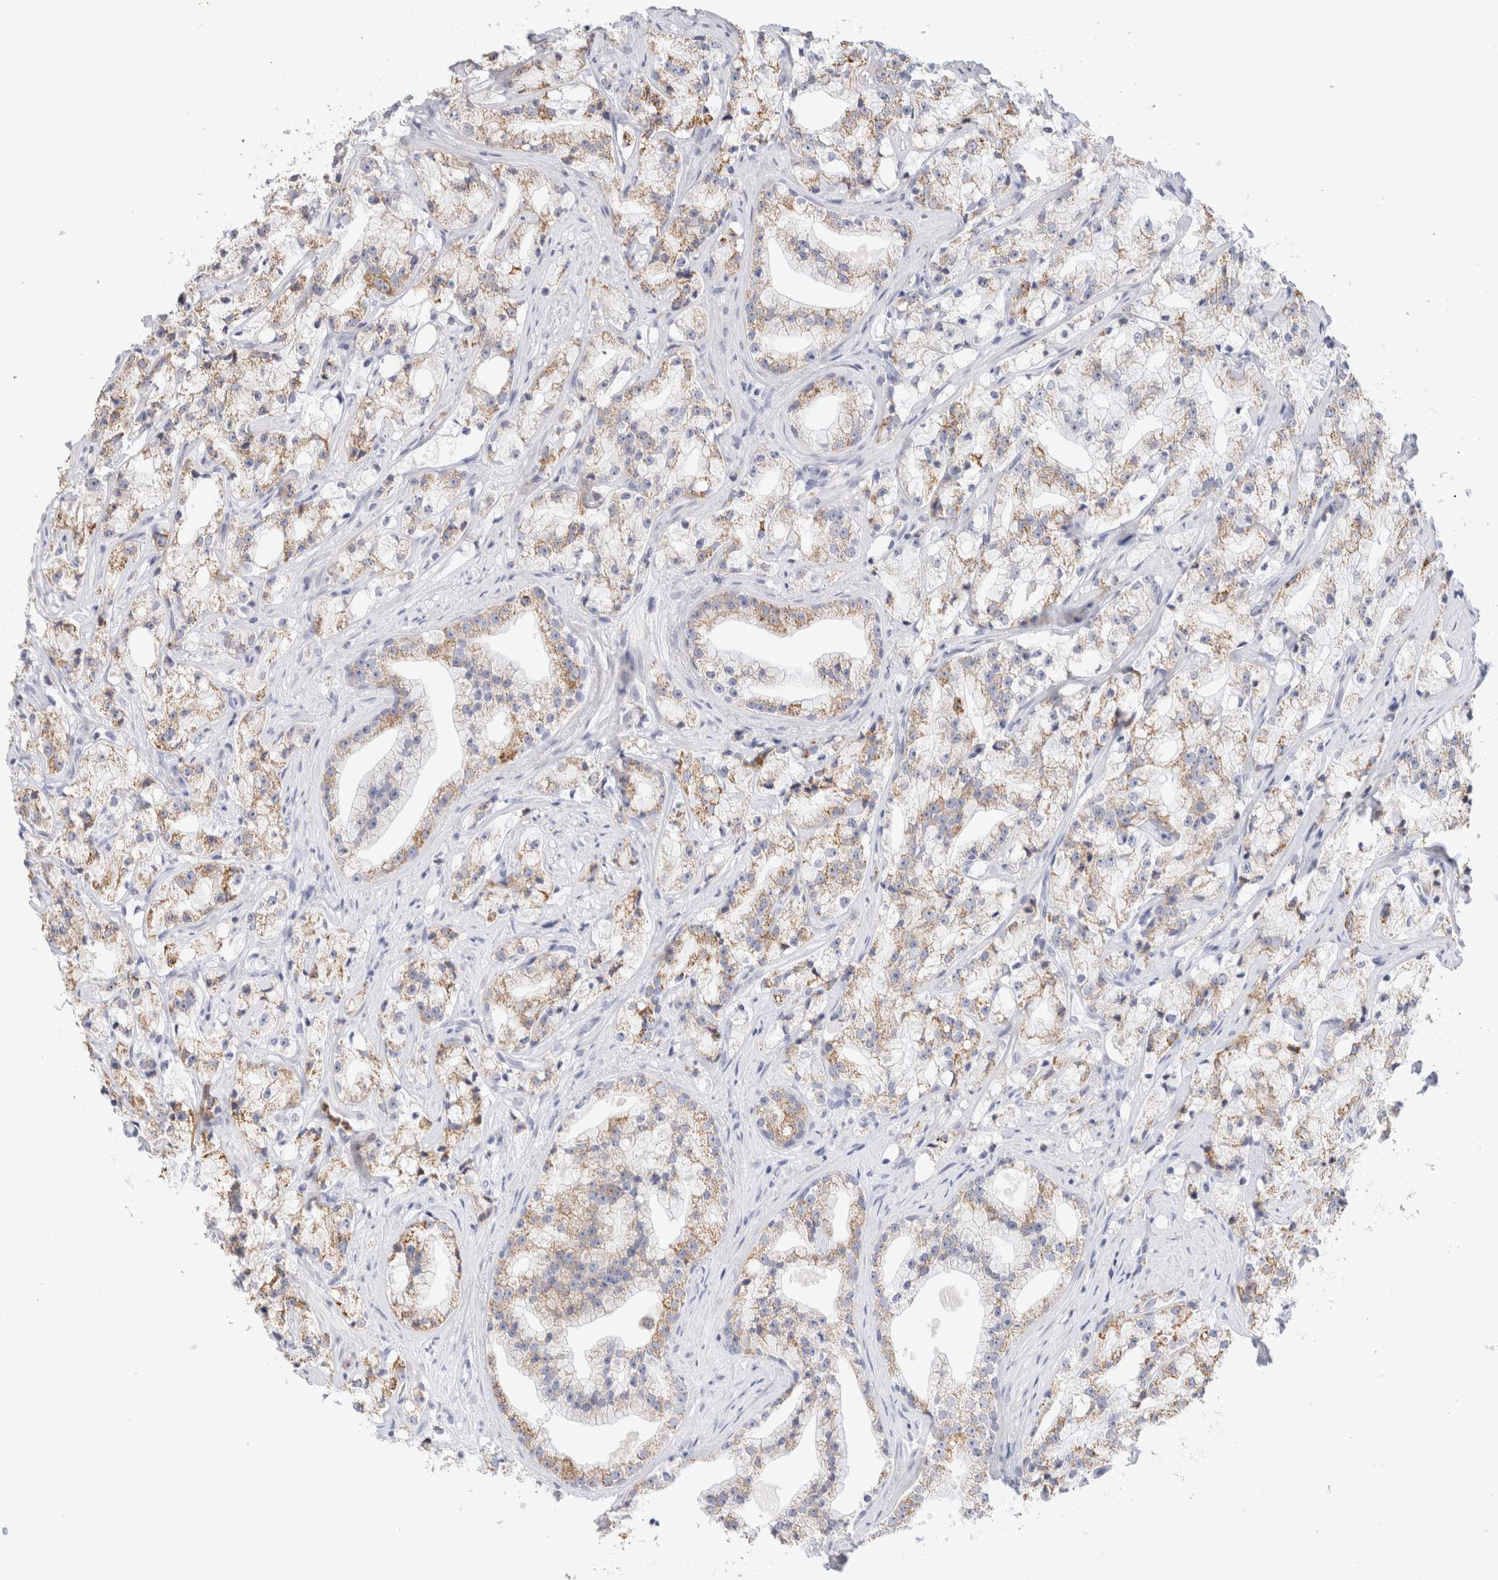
{"staining": {"intensity": "moderate", "quantity": ">75%", "location": "cytoplasmic/membranous"}, "tissue": "prostate cancer", "cell_type": "Tumor cells", "image_type": "cancer", "snomed": [{"axis": "morphology", "description": "Adenocarcinoma, High grade"}, {"axis": "topography", "description": "Prostate"}], "caption": "Prostate cancer was stained to show a protein in brown. There is medium levels of moderate cytoplasmic/membranous expression in approximately >75% of tumor cells.", "gene": "ARG1", "patient": {"sex": "male", "age": 64}}